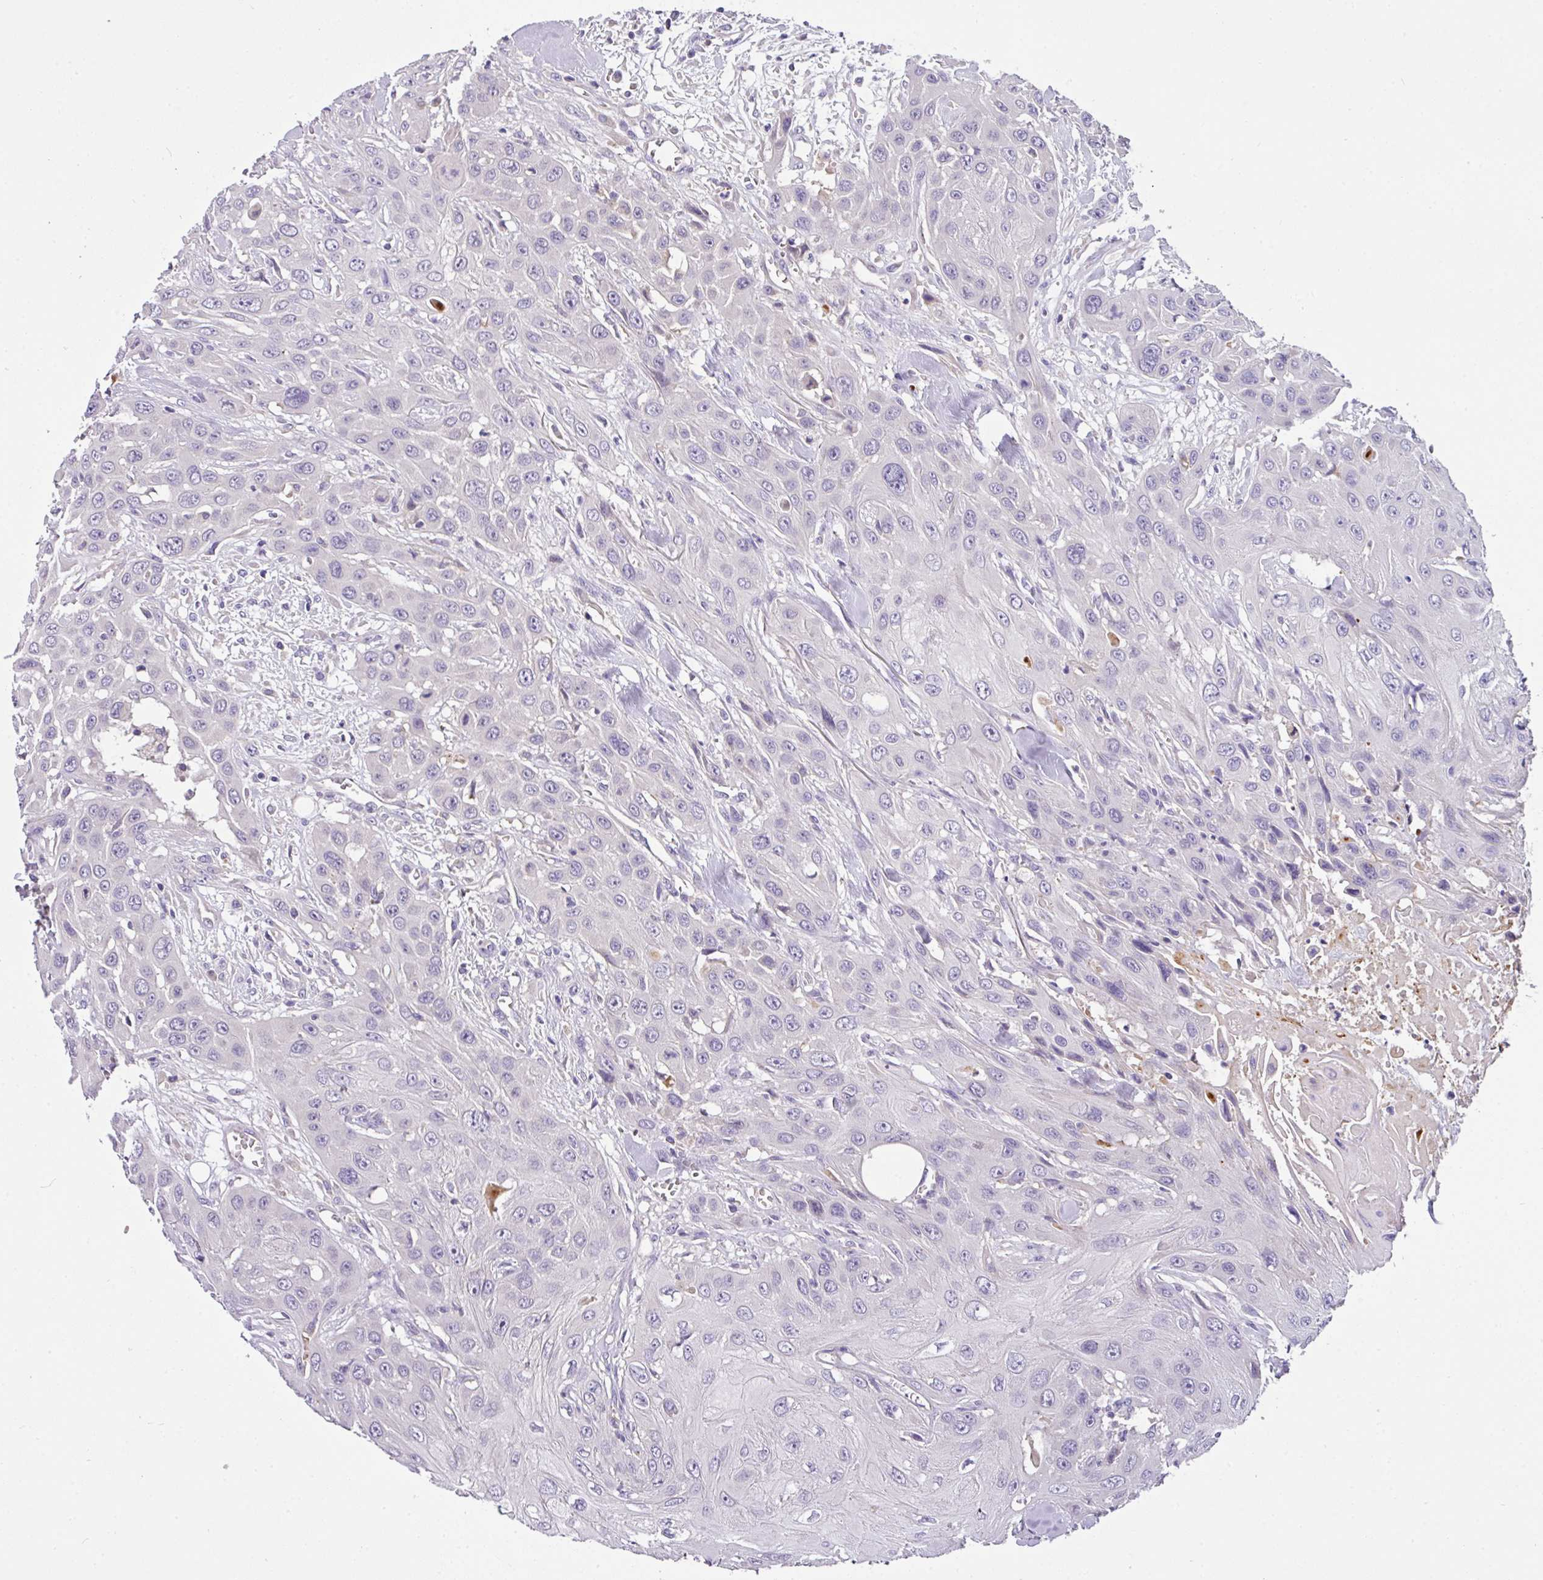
{"staining": {"intensity": "negative", "quantity": "none", "location": "none"}, "tissue": "head and neck cancer", "cell_type": "Tumor cells", "image_type": "cancer", "snomed": [{"axis": "morphology", "description": "Squamous cell carcinoma, NOS"}, {"axis": "topography", "description": "Head-Neck"}], "caption": "A photomicrograph of head and neck cancer stained for a protein reveals no brown staining in tumor cells.", "gene": "ANXA2R", "patient": {"sex": "male", "age": 81}}